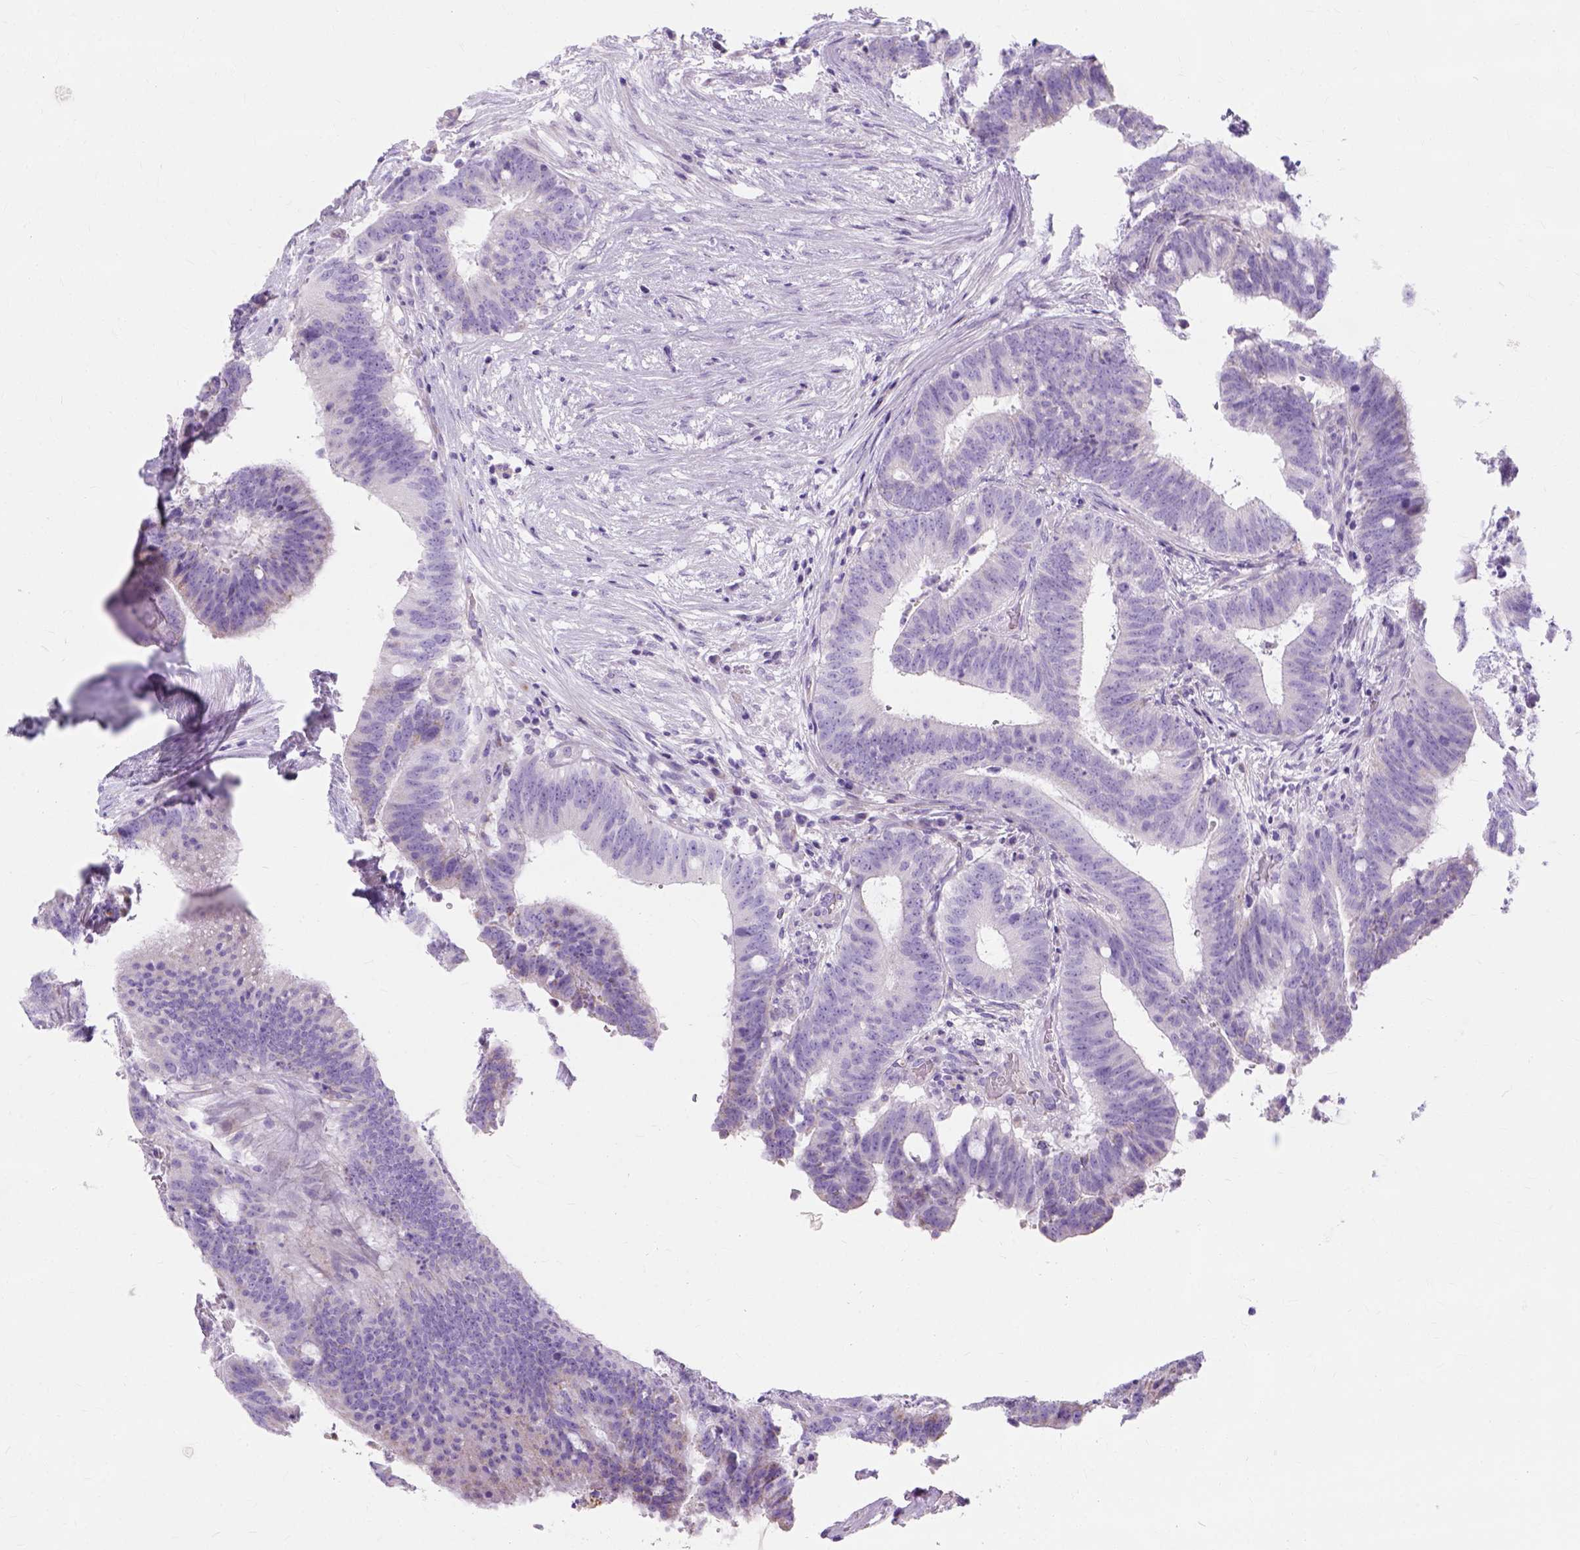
{"staining": {"intensity": "negative", "quantity": "none", "location": "none"}, "tissue": "colorectal cancer", "cell_type": "Tumor cells", "image_type": "cancer", "snomed": [{"axis": "morphology", "description": "Adenocarcinoma, NOS"}, {"axis": "topography", "description": "Colon"}], "caption": "There is no significant staining in tumor cells of colorectal adenocarcinoma. The staining is performed using DAB brown chromogen with nuclei counter-stained in using hematoxylin.", "gene": "MYH15", "patient": {"sex": "female", "age": 43}}